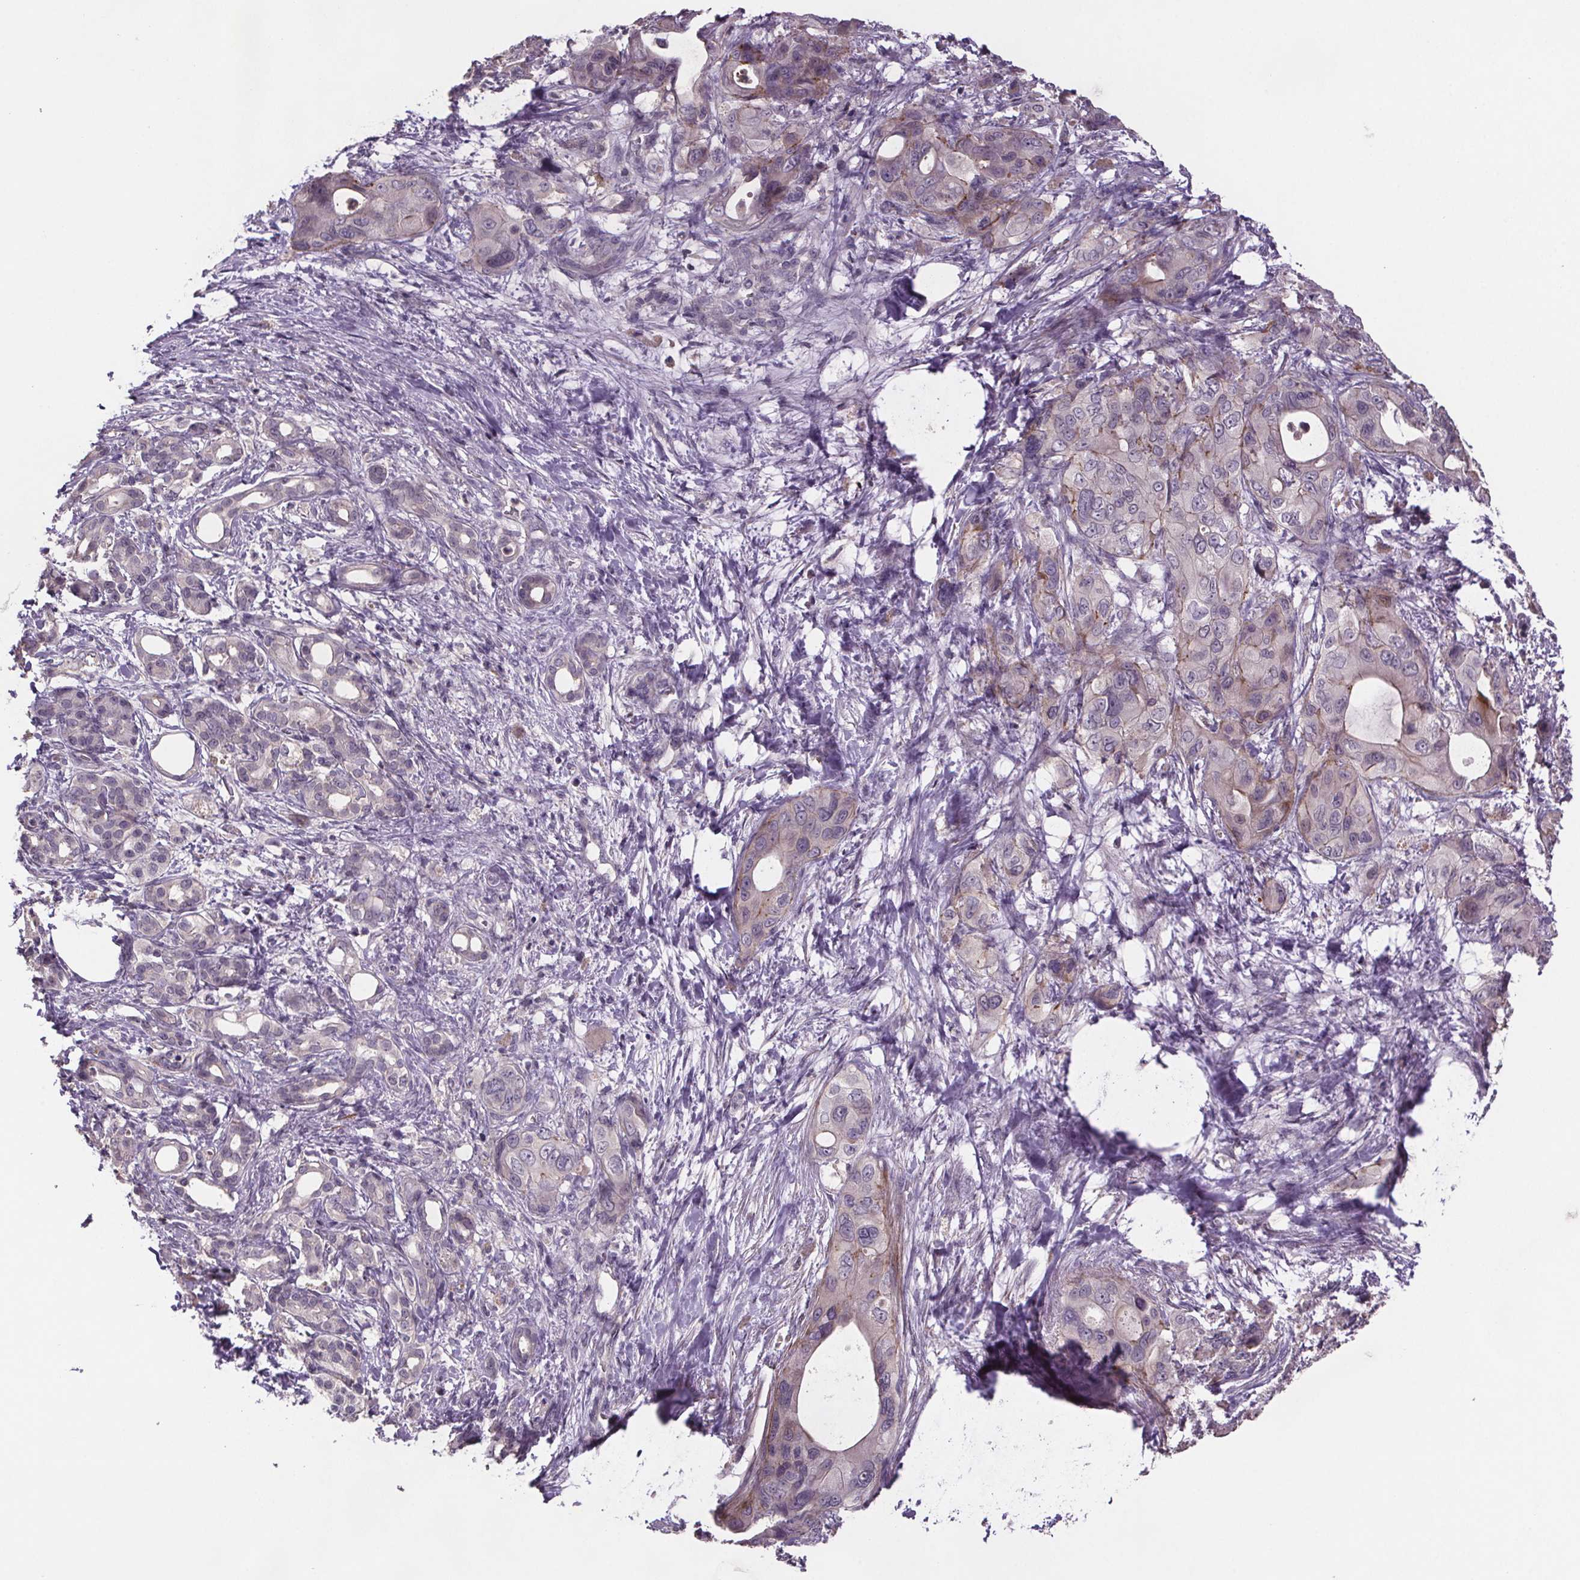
{"staining": {"intensity": "negative", "quantity": "none", "location": "none"}, "tissue": "pancreatic cancer", "cell_type": "Tumor cells", "image_type": "cancer", "snomed": [{"axis": "morphology", "description": "Adenocarcinoma, NOS"}, {"axis": "topography", "description": "Pancreas"}], "caption": "Immunohistochemical staining of pancreatic cancer shows no significant positivity in tumor cells.", "gene": "CLN3", "patient": {"sex": "male", "age": 71}}